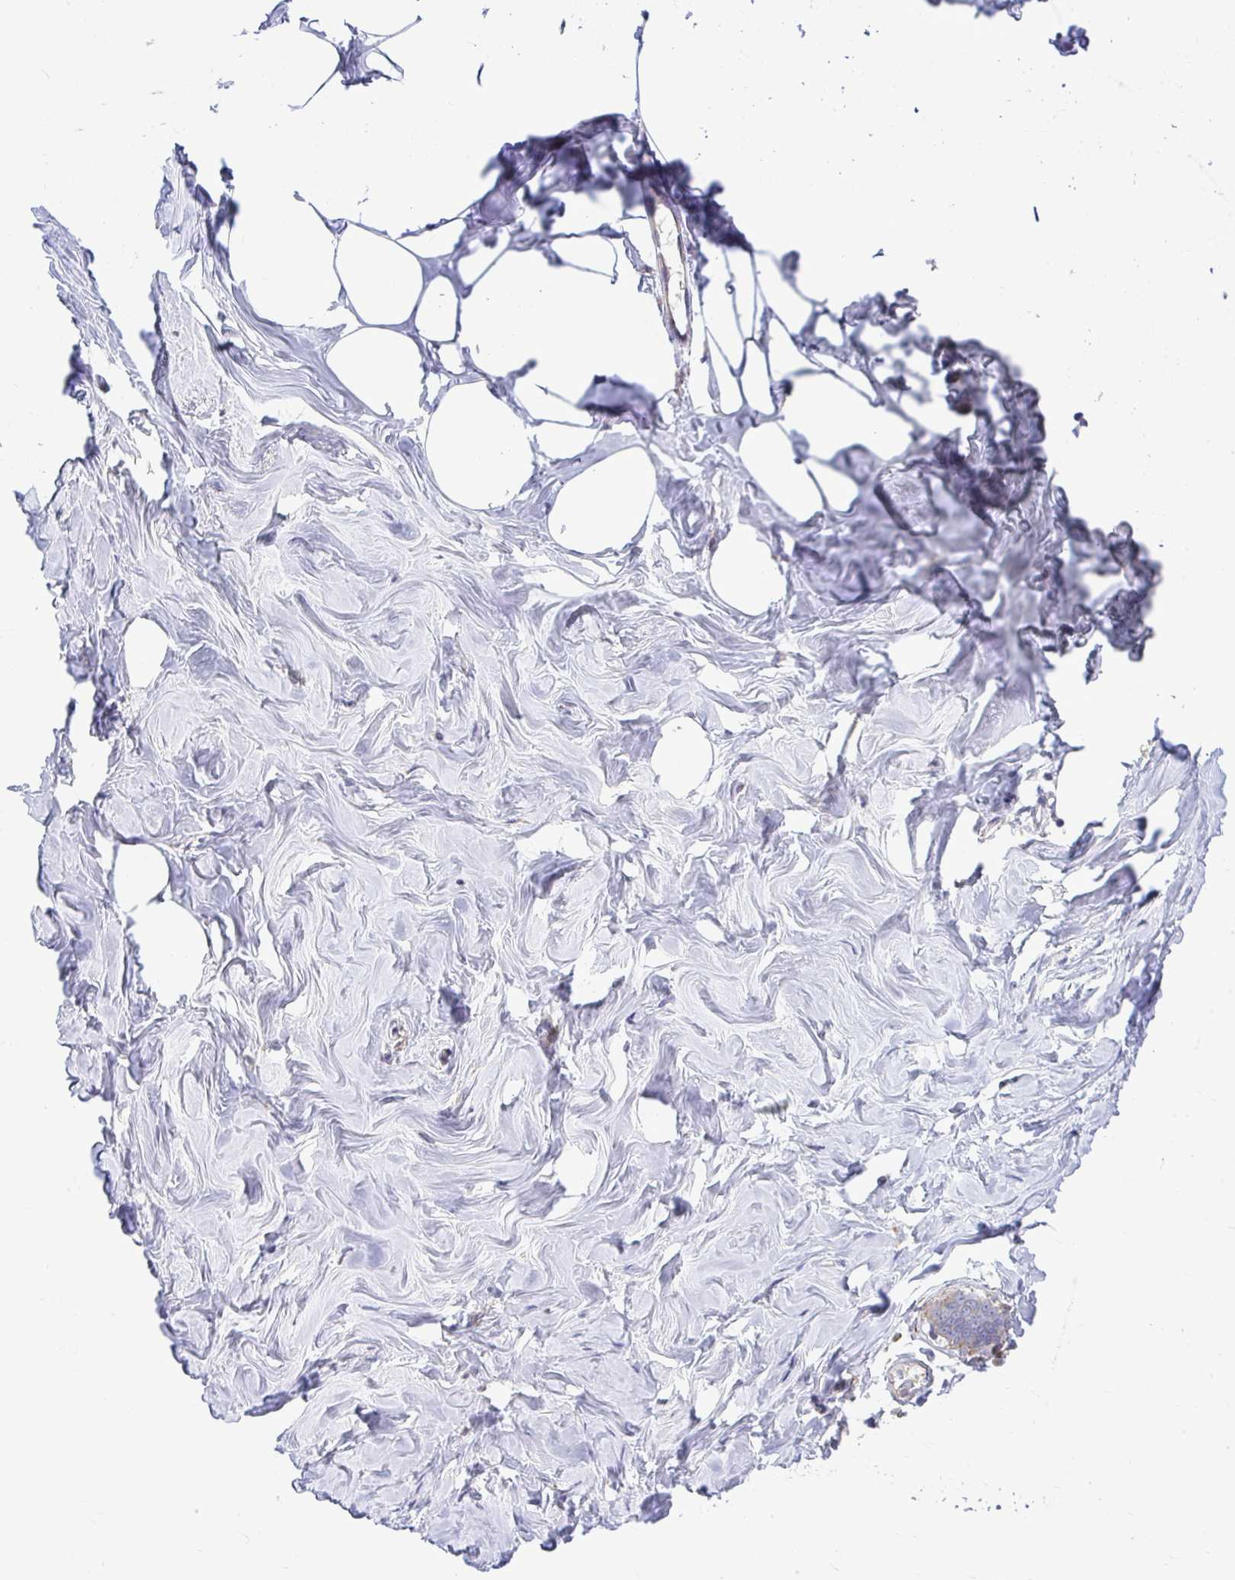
{"staining": {"intensity": "negative", "quantity": "none", "location": "none"}, "tissue": "breast", "cell_type": "Adipocytes", "image_type": "normal", "snomed": [{"axis": "morphology", "description": "Normal tissue, NOS"}, {"axis": "topography", "description": "Breast"}], "caption": "A high-resolution image shows immunohistochemistry staining of normal breast, which displays no significant staining in adipocytes.", "gene": "VTI1B", "patient": {"sex": "female", "age": 27}}